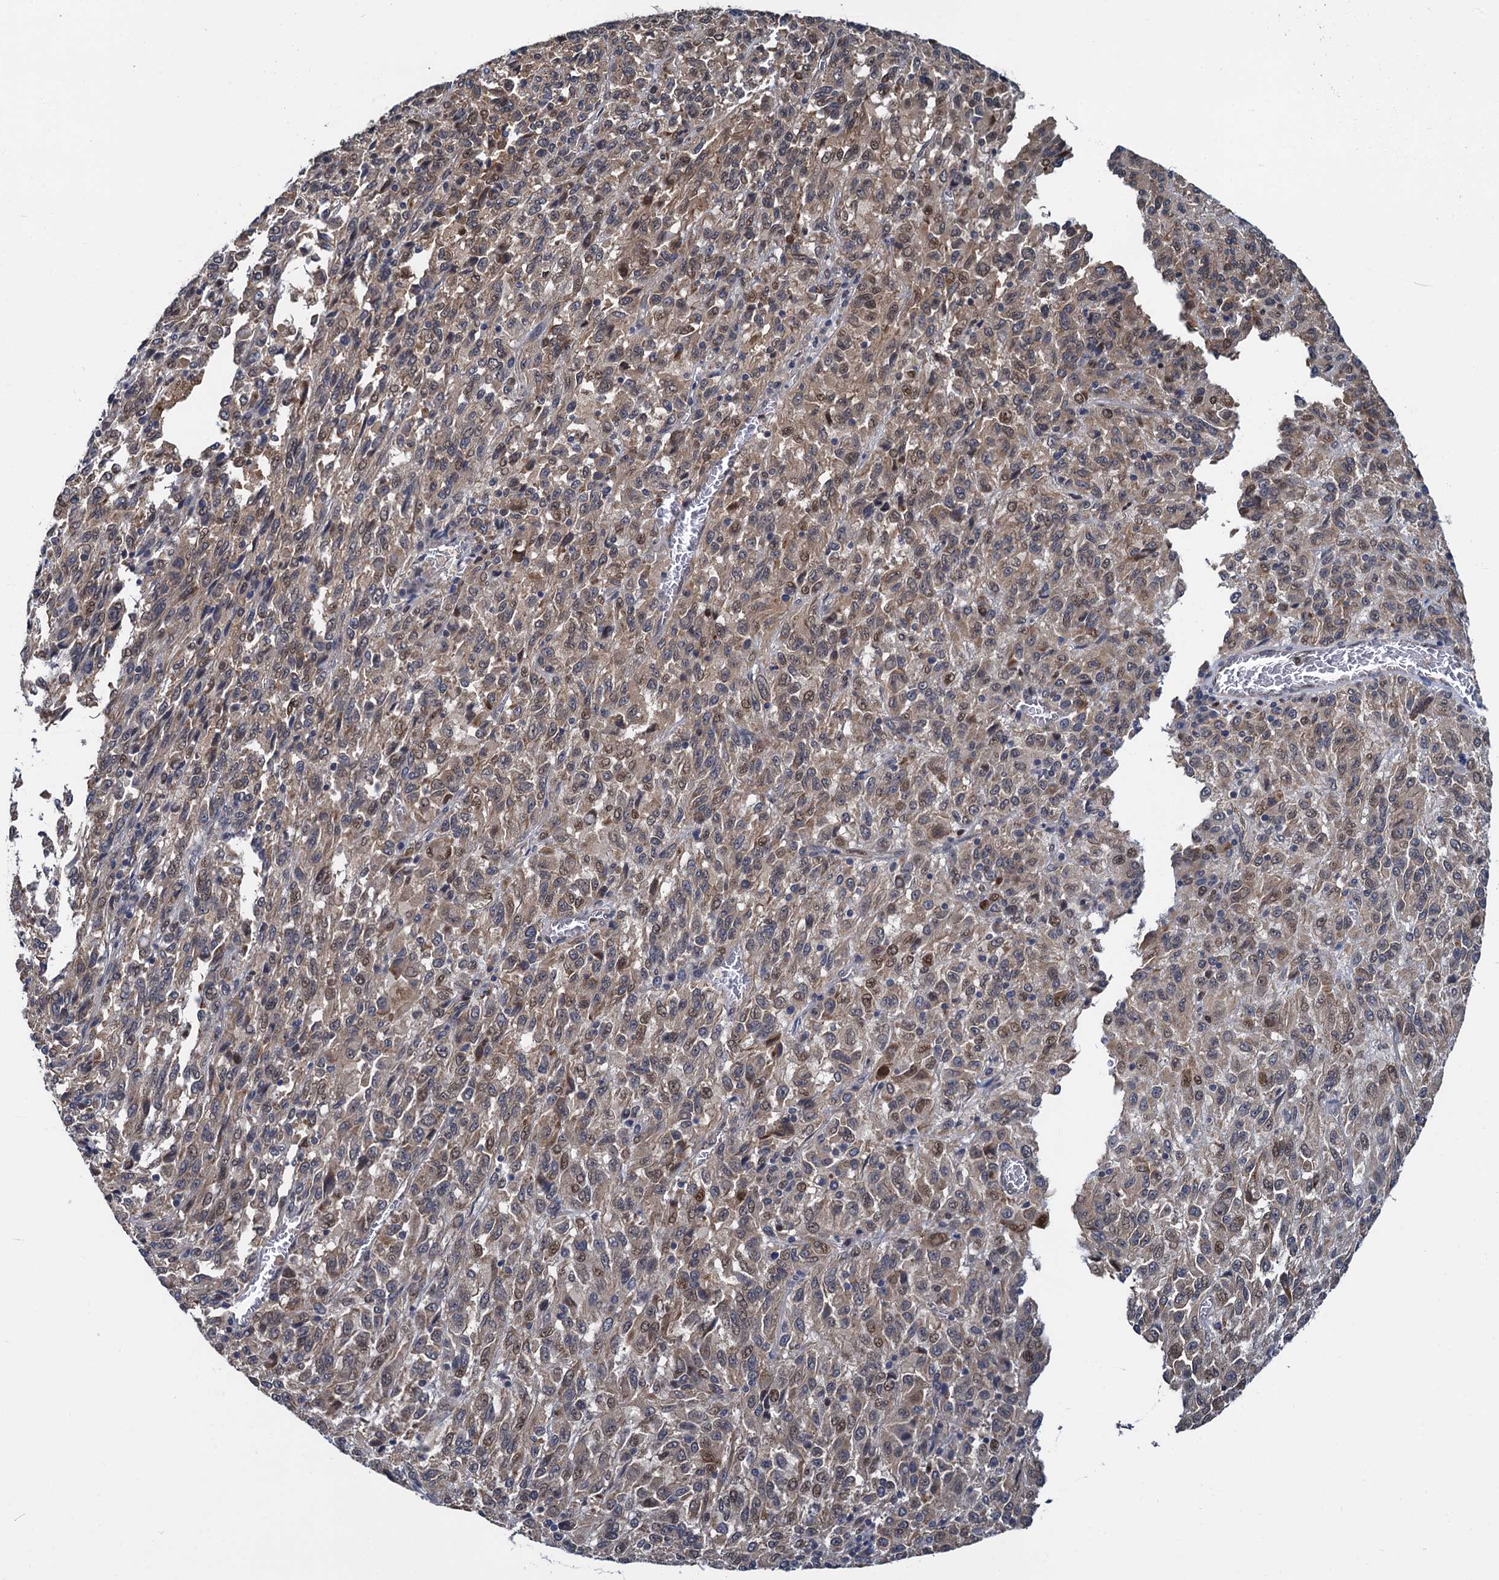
{"staining": {"intensity": "moderate", "quantity": ">75%", "location": "cytoplasmic/membranous,nuclear"}, "tissue": "melanoma", "cell_type": "Tumor cells", "image_type": "cancer", "snomed": [{"axis": "morphology", "description": "Malignant melanoma, Metastatic site"}, {"axis": "topography", "description": "Lung"}], "caption": "Protein staining of melanoma tissue displays moderate cytoplasmic/membranous and nuclear staining in approximately >75% of tumor cells. The staining was performed using DAB, with brown indicating positive protein expression. Nuclei are stained blue with hematoxylin.", "gene": "RNF125", "patient": {"sex": "male", "age": 64}}